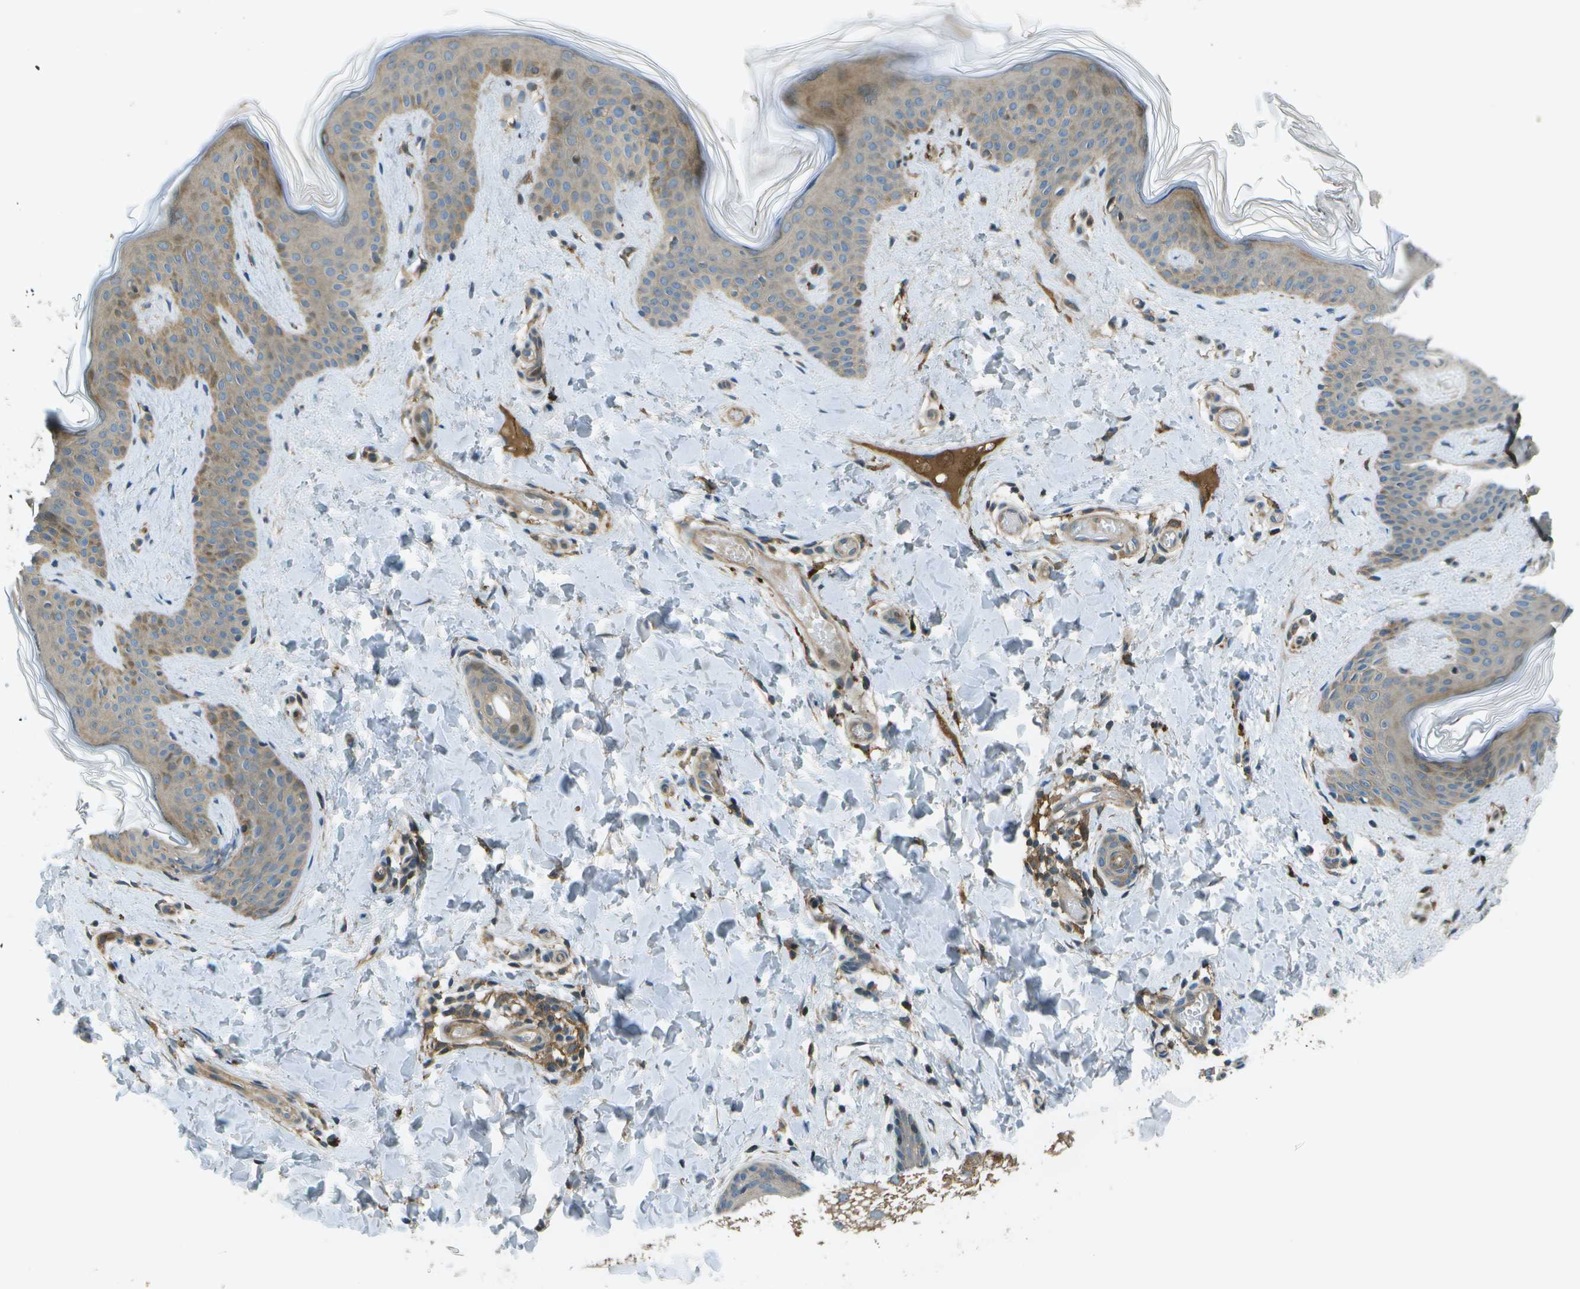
{"staining": {"intensity": "moderate", "quantity": ">75%", "location": "cytoplasmic/membranous"}, "tissue": "skin", "cell_type": "Fibroblasts", "image_type": "normal", "snomed": [{"axis": "morphology", "description": "Normal tissue, NOS"}, {"axis": "topography", "description": "Skin"}], "caption": "An immunohistochemistry (IHC) photomicrograph of unremarkable tissue is shown. Protein staining in brown shows moderate cytoplasmic/membranous positivity in skin within fibroblasts.", "gene": "PXYLP1", "patient": {"sex": "female", "age": 17}}